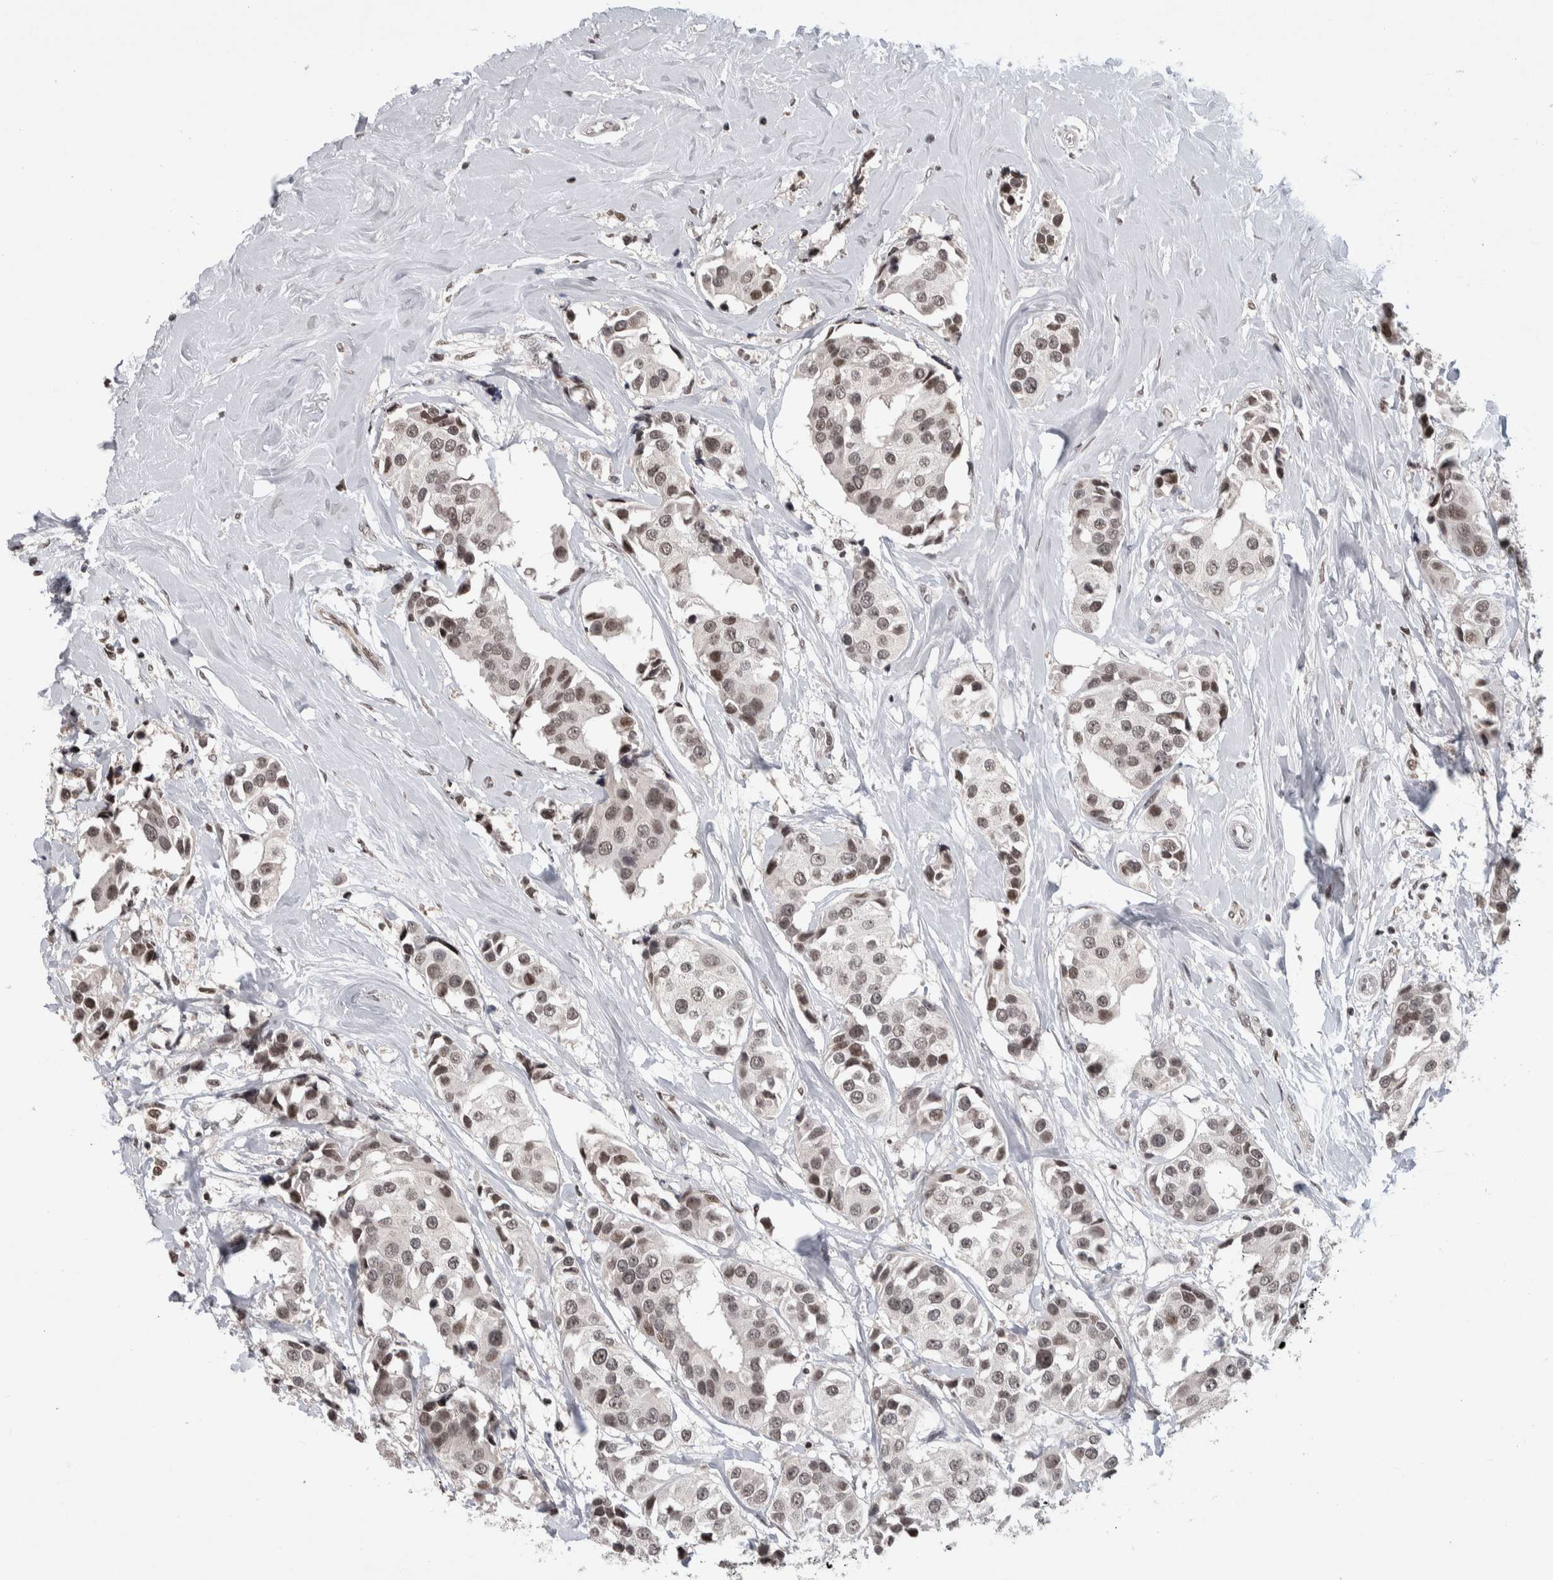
{"staining": {"intensity": "moderate", "quantity": ">75%", "location": "nuclear"}, "tissue": "breast cancer", "cell_type": "Tumor cells", "image_type": "cancer", "snomed": [{"axis": "morphology", "description": "Normal tissue, NOS"}, {"axis": "morphology", "description": "Duct carcinoma"}, {"axis": "topography", "description": "Breast"}], "caption": "IHC (DAB) staining of human breast cancer (invasive ductal carcinoma) reveals moderate nuclear protein staining in approximately >75% of tumor cells.", "gene": "ZSCAN21", "patient": {"sex": "female", "age": 39}}